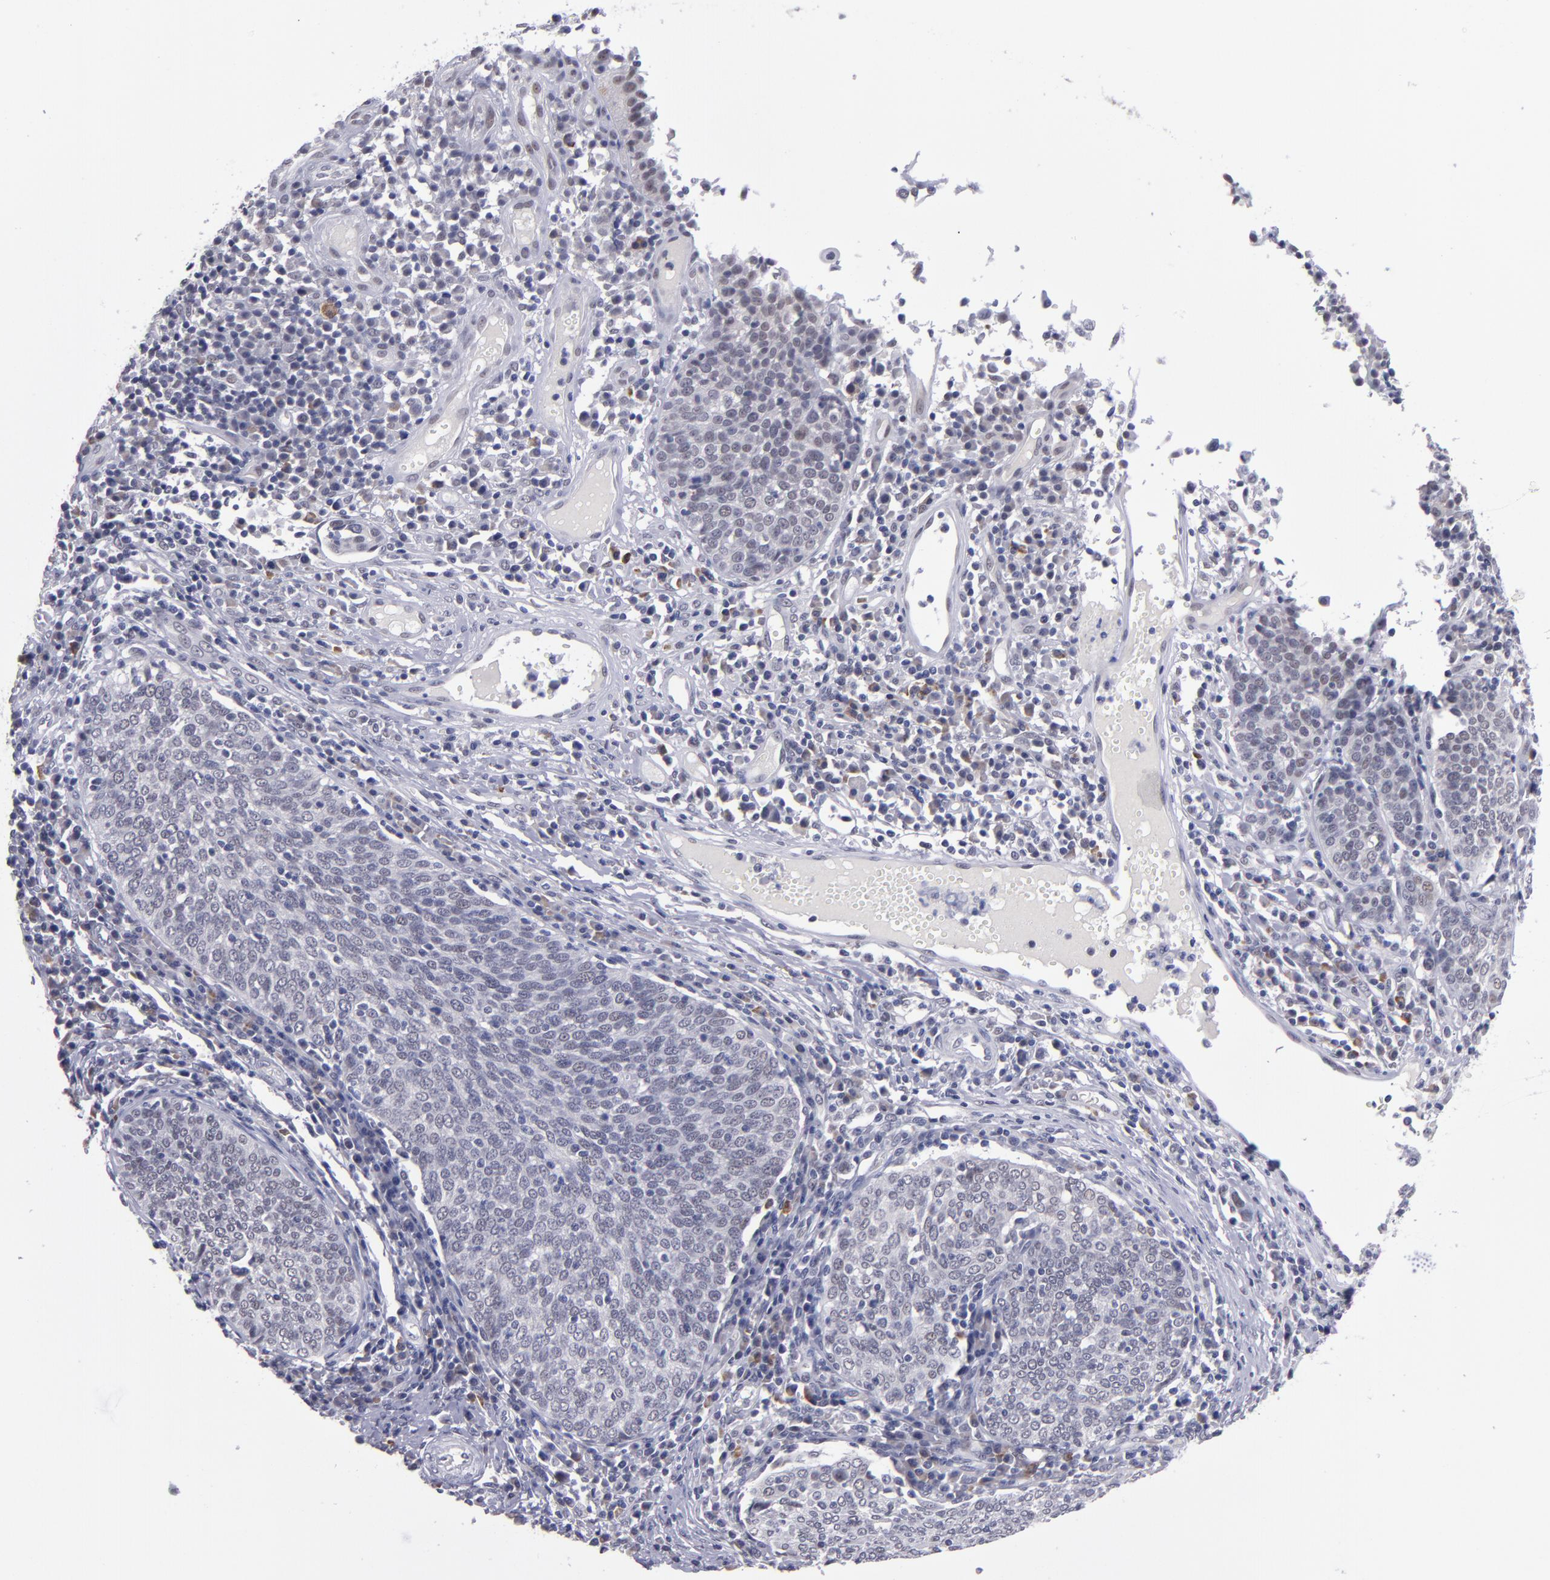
{"staining": {"intensity": "weak", "quantity": "<25%", "location": "nuclear"}, "tissue": "cervical cancer", "cell_type": "Tumor cells", "image_type": "cancer", "snomed": [{"axis": "morphology", "description": "Squamous cell carcinoma, NOS"}, {"axis": "topography", "description": "Cervix"}], "caption": "The immunohistochemistry photomicrograph has no significant positivity in tumor cells of cervical cancer (squamous cell carcinoma) tissue.", "gene": "OTUB2", "patient": {"sex": "female", "age": 40}}